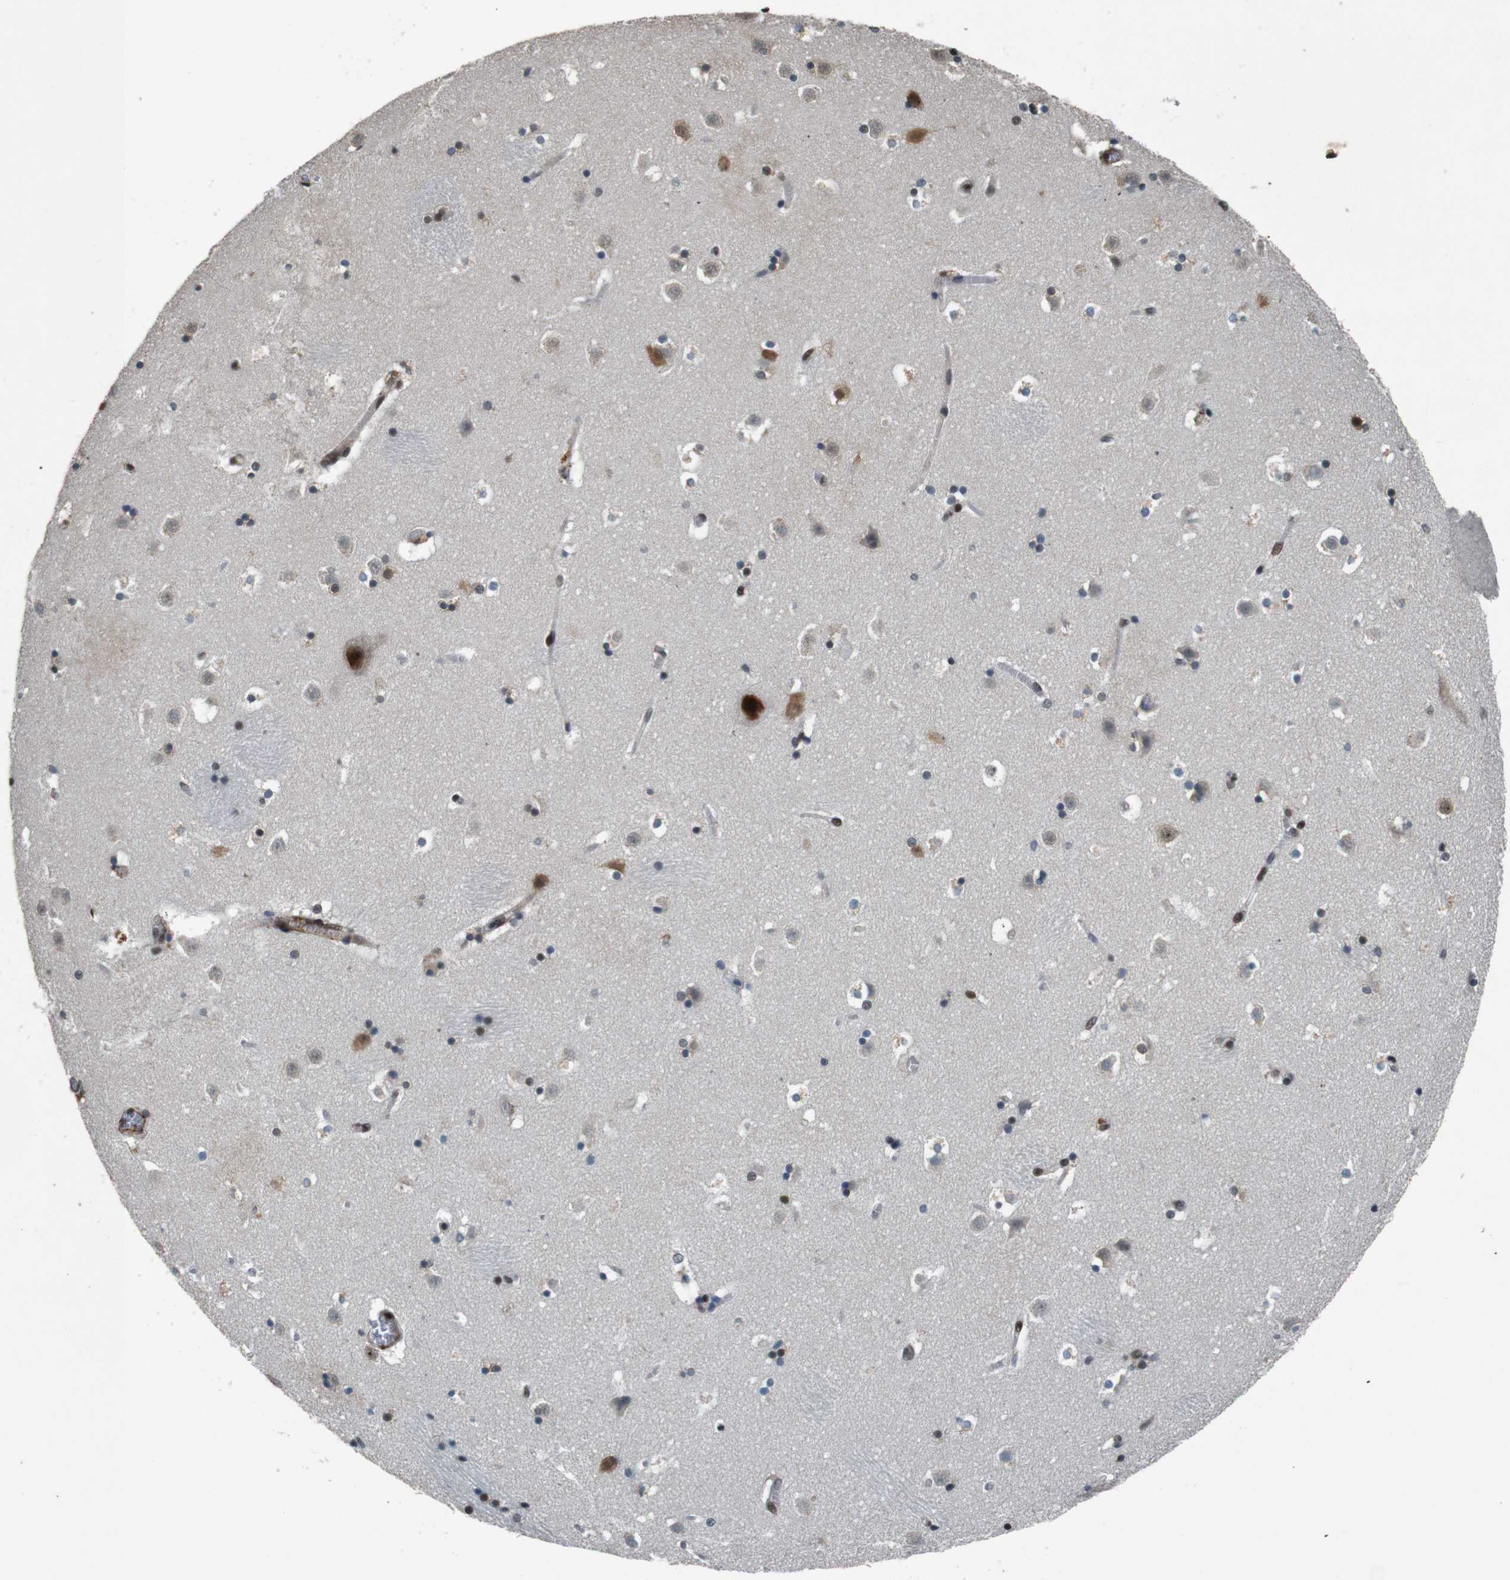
{"staining": {"intensity": "weak", "quantity": "25%-75%", "location": "nuclear"}, "tissue": "caudate", "cell_type": "Glial cells", "image_type": "normal", "snomed": [{"axis": "morphology", "description": "Normal tissue, NOS"}, {"axis": "topography", "description": "Lateral ventricle wall"}], "caption": "Glial cells reveal low levels of weak nuclear positivity in about 25%-75% of cells in benign caudate.", "gene": "HEXIM1", "patient": {"sex": "male", "age": 45}}